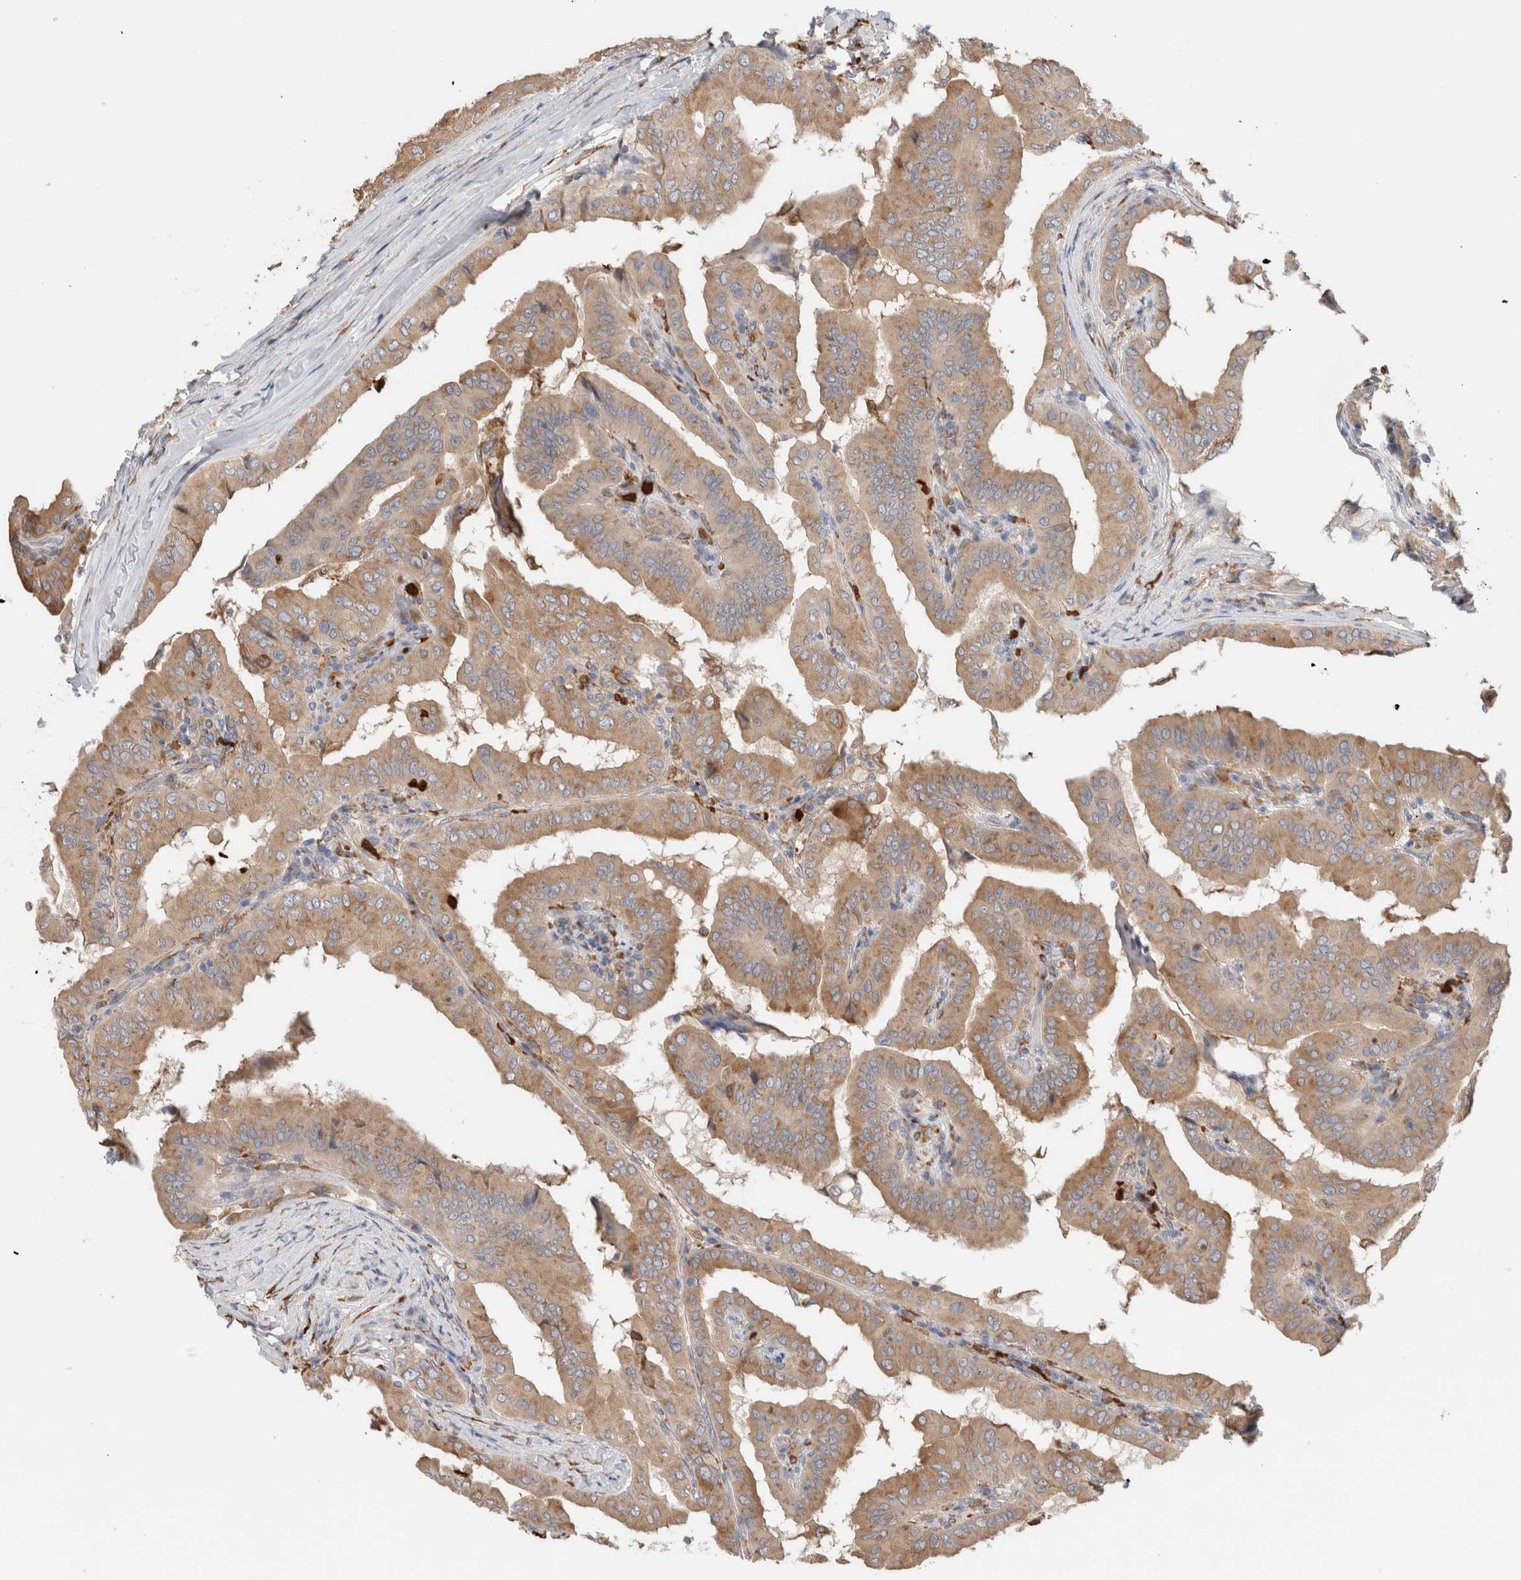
{"staining": {"intensity": "weak", "quantity": ">75%", "location": "cytoplasmic/membranous"}, "tissue": "thyroid cancer", "cell_type": "Tumor cells", "image_type": "cancer", "snomed": [{"axis": "morphology", "description": "Papillary adenocarcinoma, NOS"}, {"axis": "topography", "description": "Thyroid gland"}], "caption": "Tumor cells exhibit low levels of weak cytoplasmic/membranous expression in approximately >75% of cells in human thyroid cancer.", "gene": "P4HA1", "patient": {"sex": "male", "age": 33}}